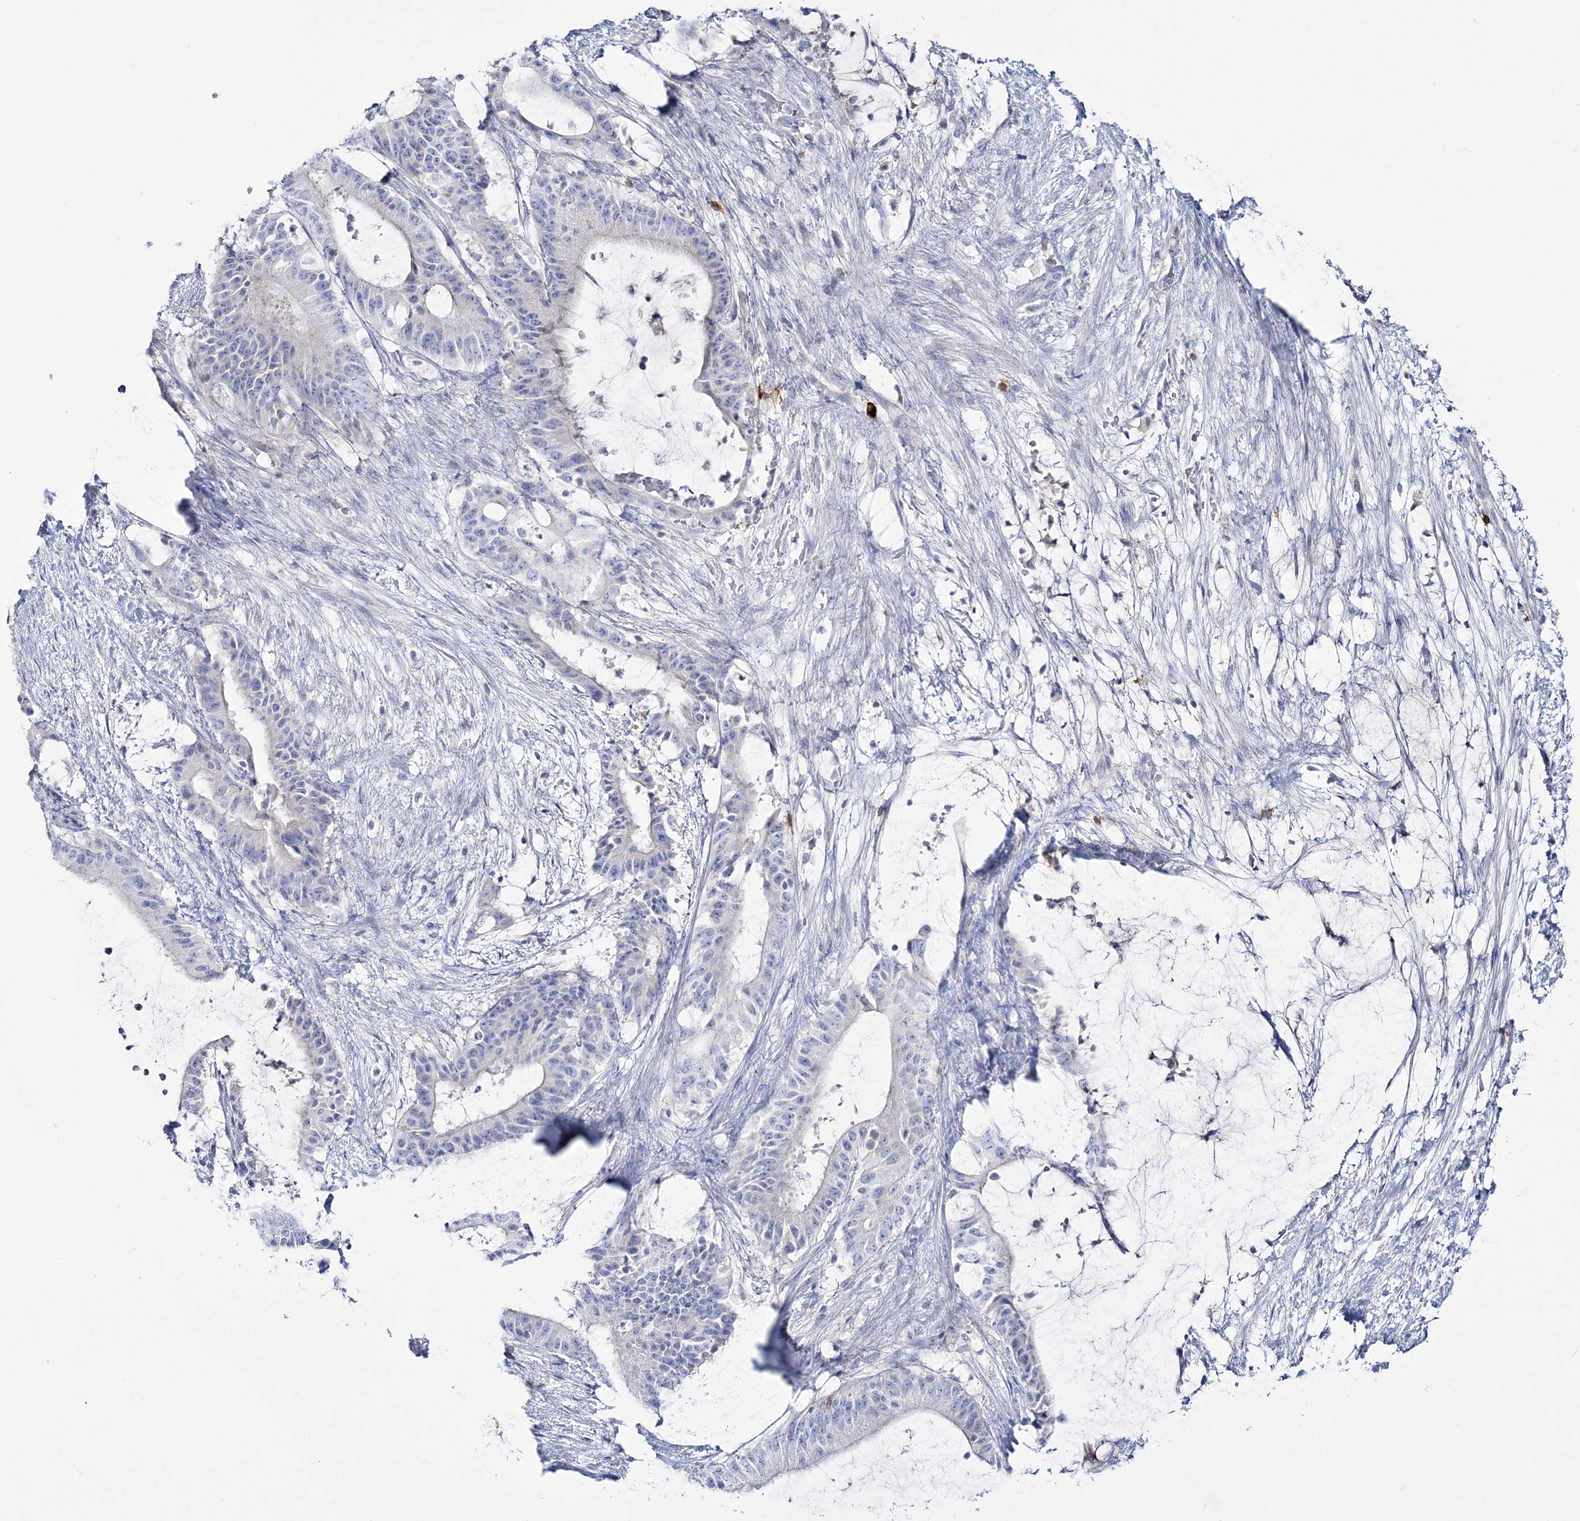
{"staining": {"intensity": "negative", "quantity": "none", "location": "none"}, "tissue": "liver cancer", "cell_type": "Tumor cells", "image_type": "cancer", "snomed": [{"axis": "morphology", "description": "Normal tissue, NOS"}, {"axis": "morphology", "description": "Cholangiocarcinoma"}, {"axis": "topography", "description": "Liver"}, {"axis": "topography", "description": "Peripheral nerve tissue"}], "caption": "A photomicrograph of human cholangiocarcinoma (liver) is negative for staining in tumor cells.", "gene": "WDSUB1", "patient": {"sex": "female", "age": 73}}